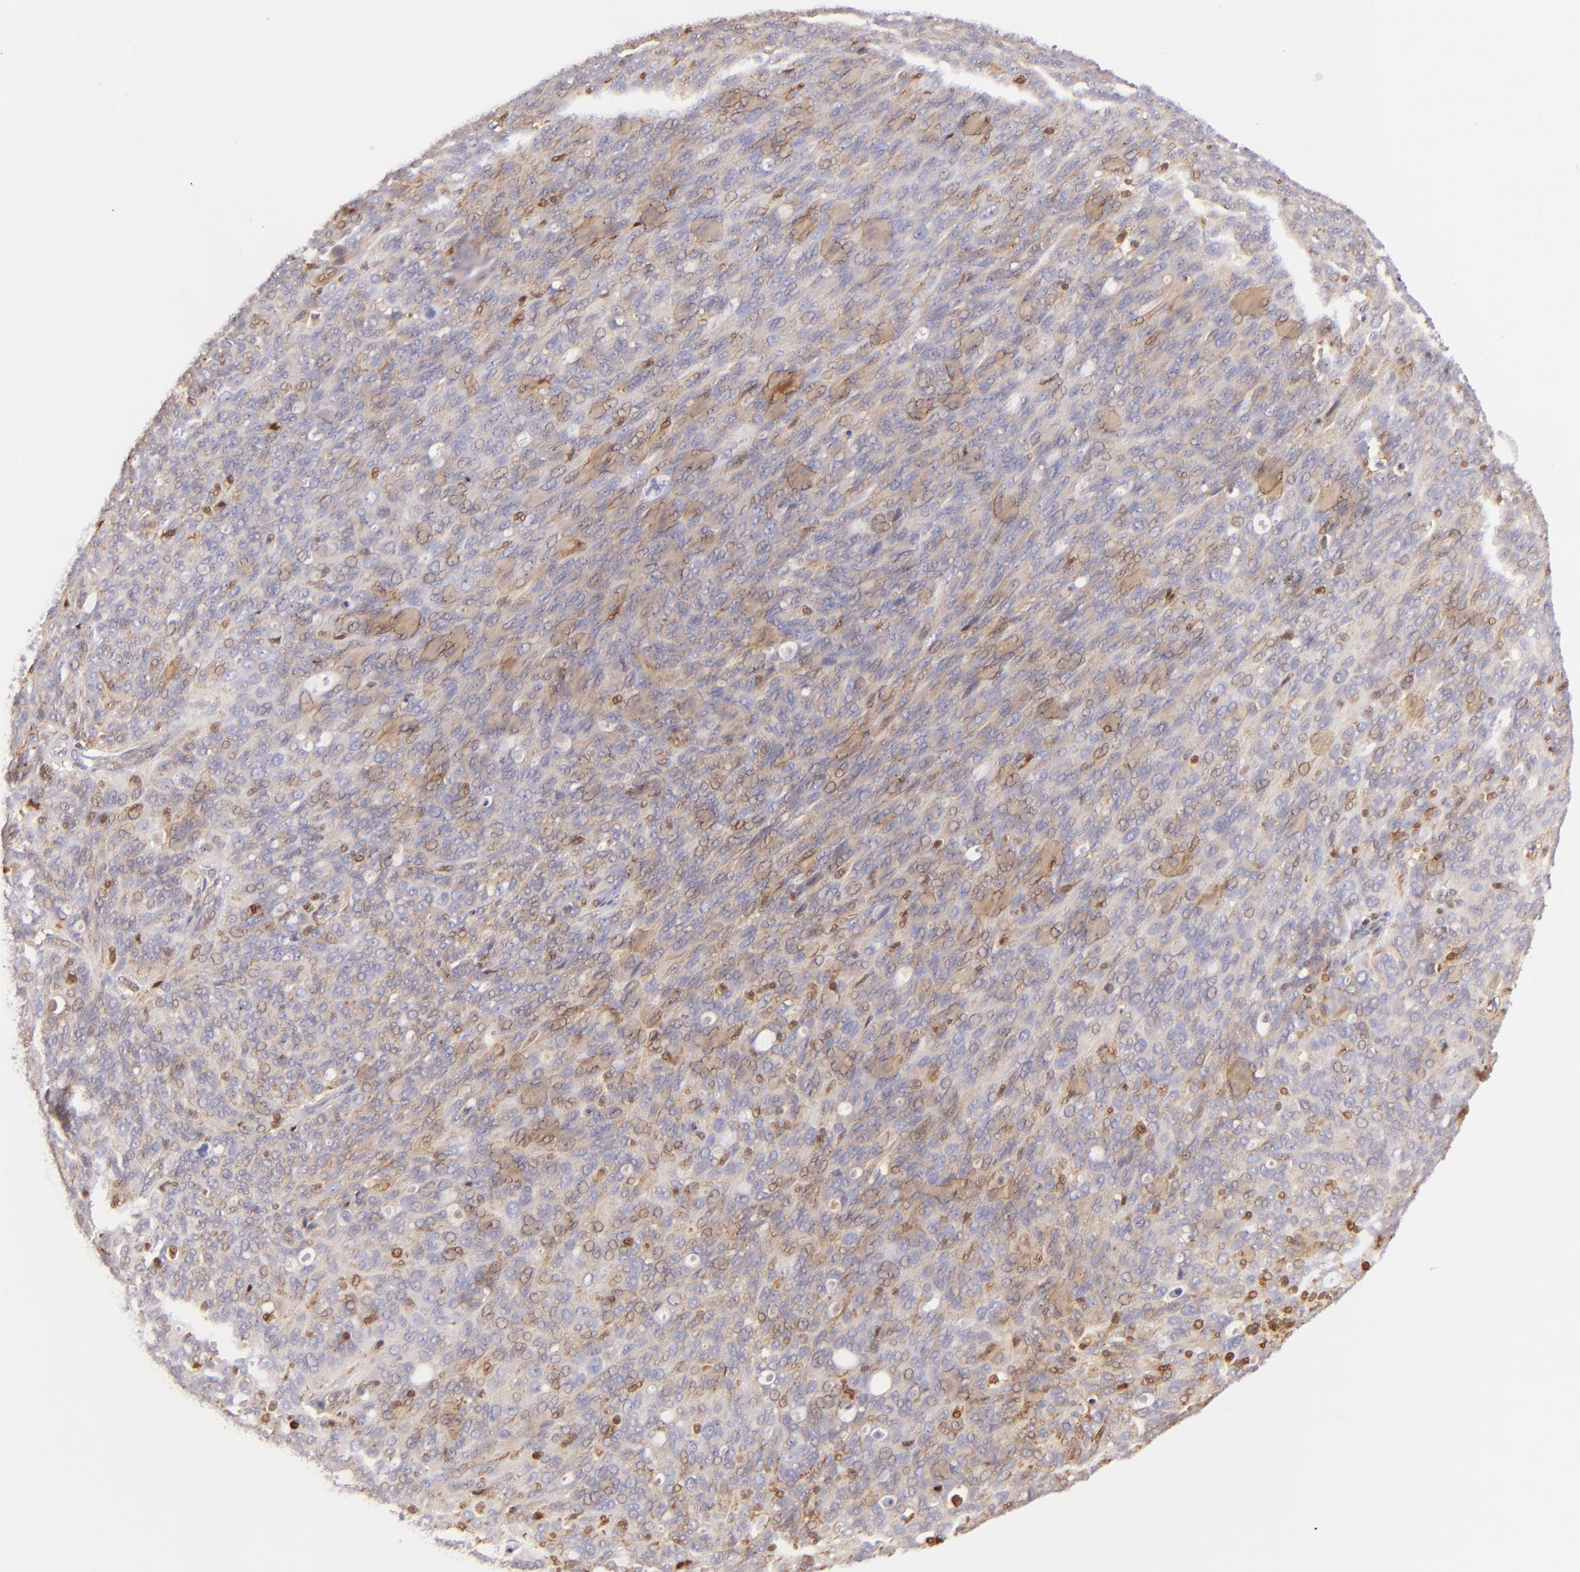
{"staining": {"intensity": "weak", "quantity": "<25%", "location": "cytoplasmic/membranous"}, "tissue": "ovarian cancer", "cell_type": "Tumor cells", "image_type": "cancer", "snomed": [{"axis": "morphology", "description": "Carcinoma, endometroid"}, {"axis": "topography", "description": "Ovary"}], "caption": "DAB immunohistochemical staining of ovarian endometroid carcinoma demonstrates no significant expression in tumor cells.", "gene": "BTK", "patient": {"sex": "female", "age": 60}}